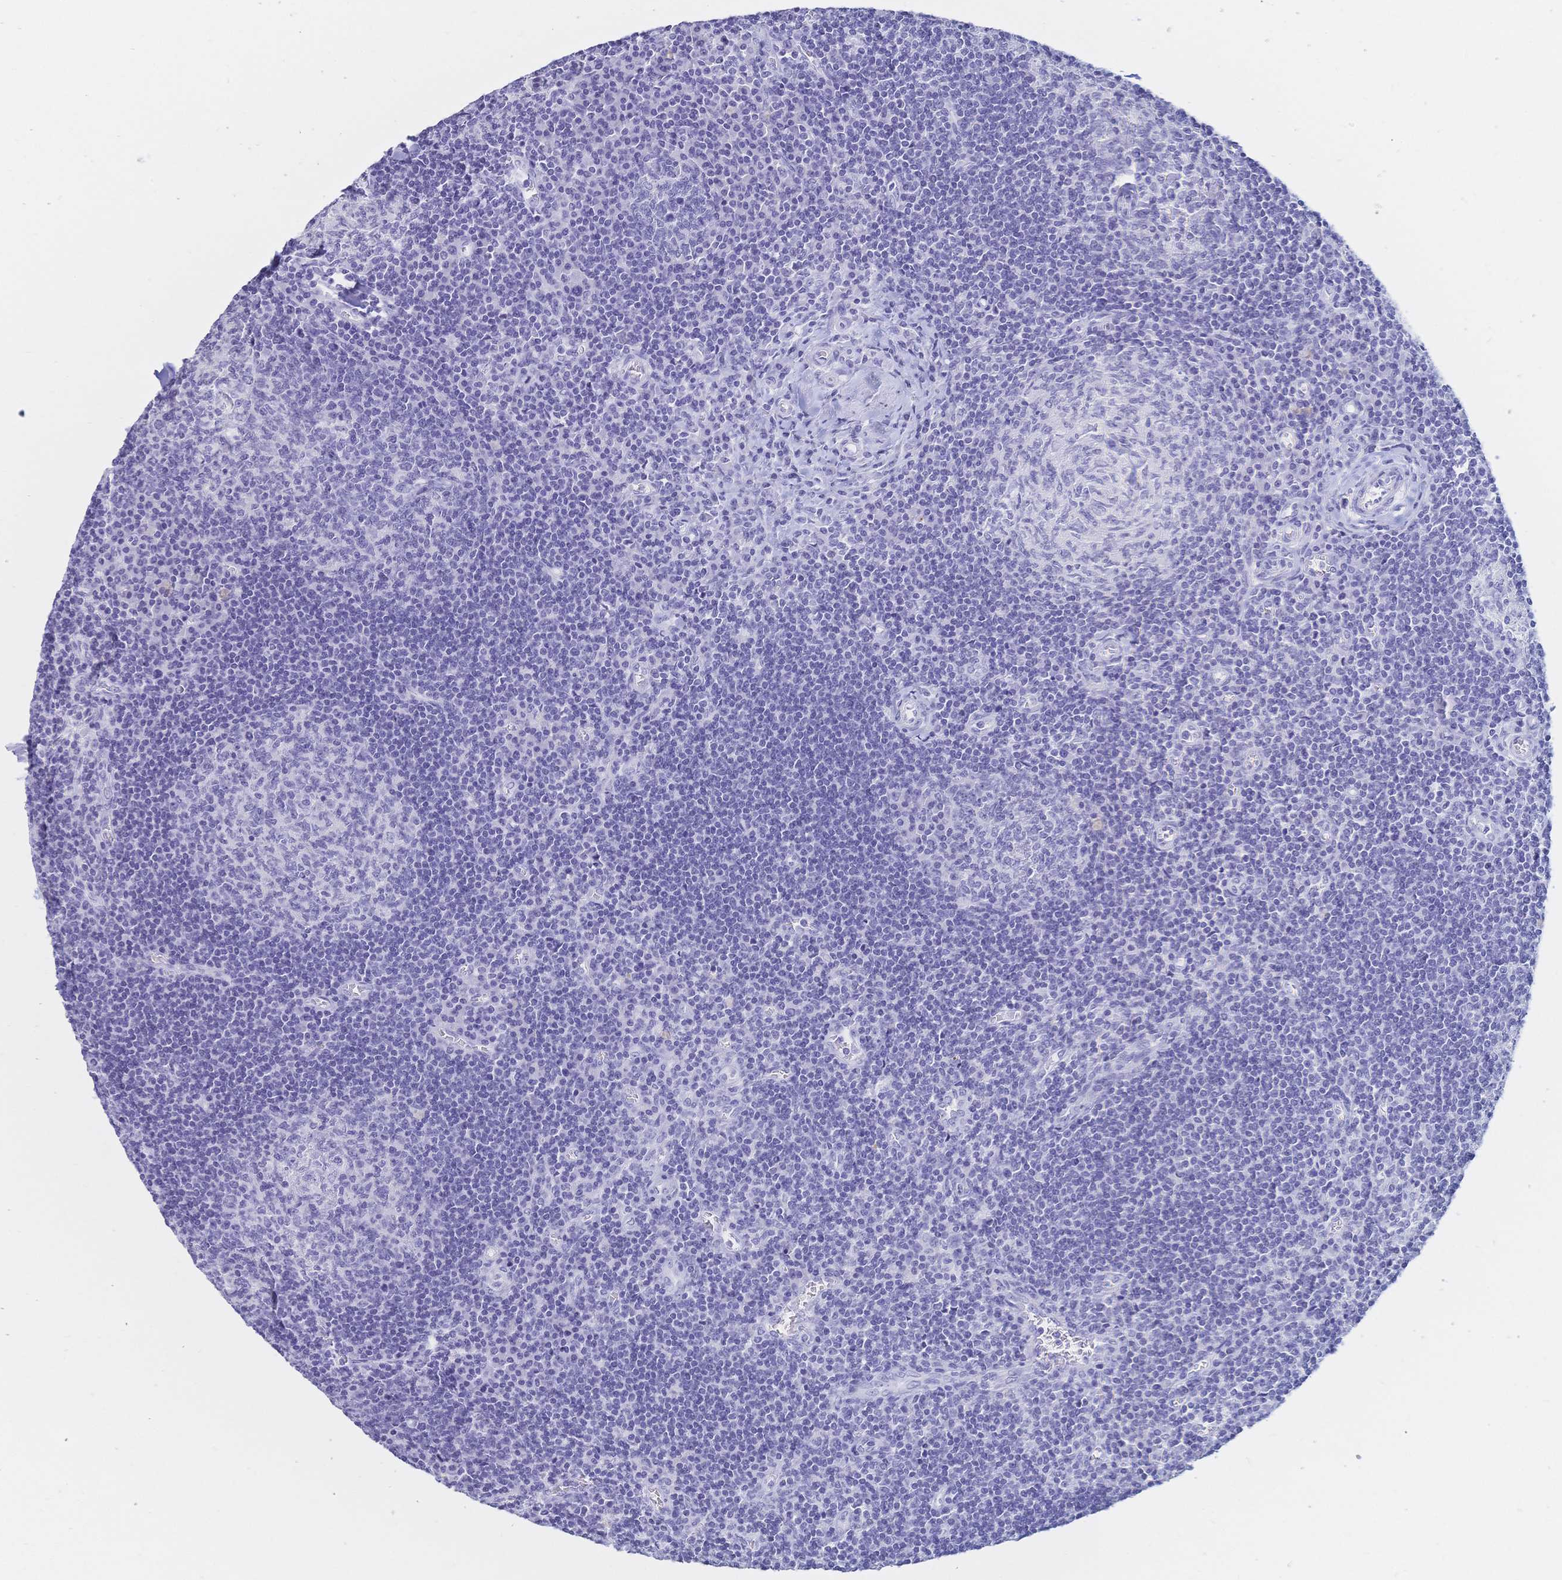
{"staining": {"intensity": "negative", "quantity": "none", "location": "none"}, "tissue": "lymph node", "cell_type": "Germinal center cells", "image_type": "normal", "snomed": [{"axis": "morphology", "description": "Normal tissue, NOS"}, {"axis": "topography", "description": "Lymph node"}], "caption": "Human lymph node stained for a protein using IHC demonstrates no positivity in germinal center cells.", "gene": "MEP1B", "patient": {"sex": "male", "age": 67}}